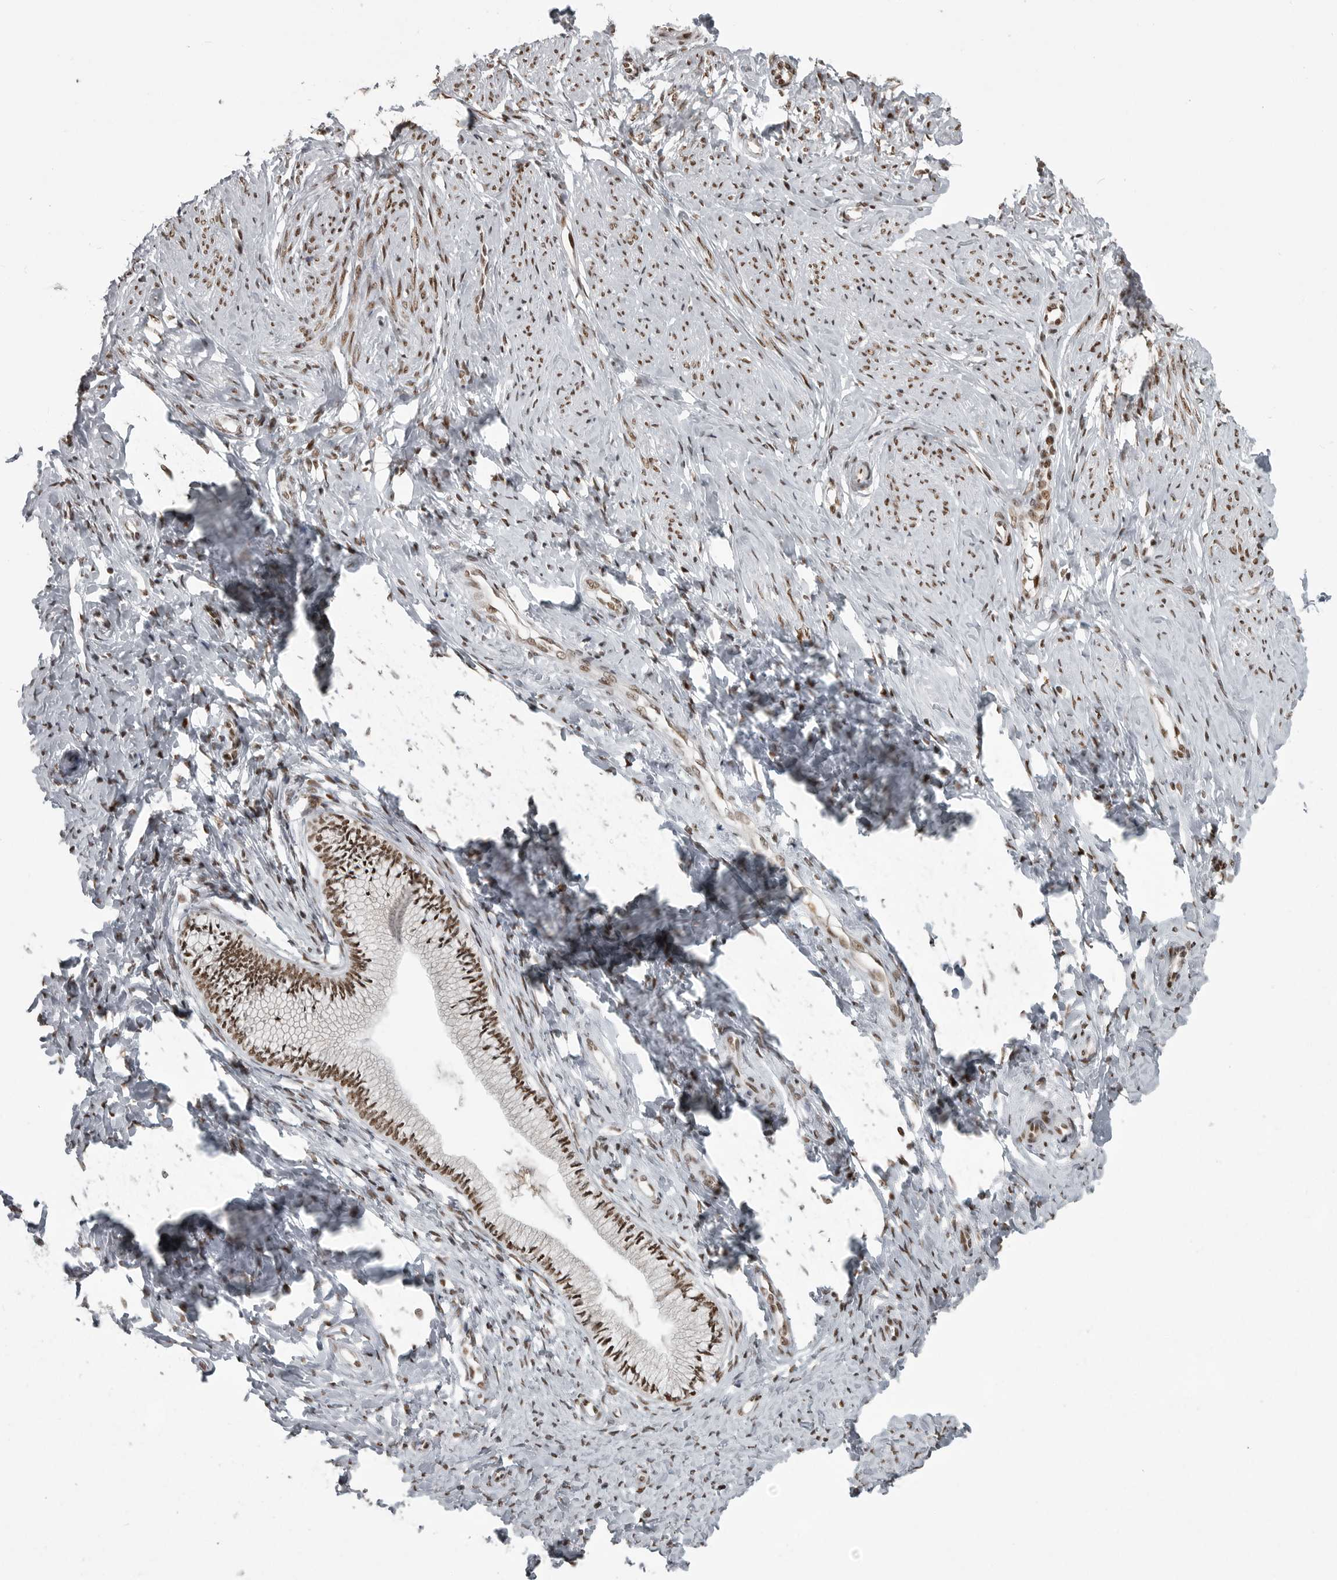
{"staining": {"intensity": "strong", "quantity": ">75%", "location": "nuclear"}, "tissue": "cervix", "cell_type": "Glandular cells", "image_type": "normal", "snomed": [{"axis": "morphology", "description": "Normal tissue, NOS"}, {"axis": "topography", "description": "Cervix"}], "caption": "Immunohistochemistry (IHC) (DAB) staining of benign human cervix reveals strong nuclear protein expression in approximately >75% of glandular cells.", "gene": "YAF2", "patient": {"sex": "female", "age": 36}}